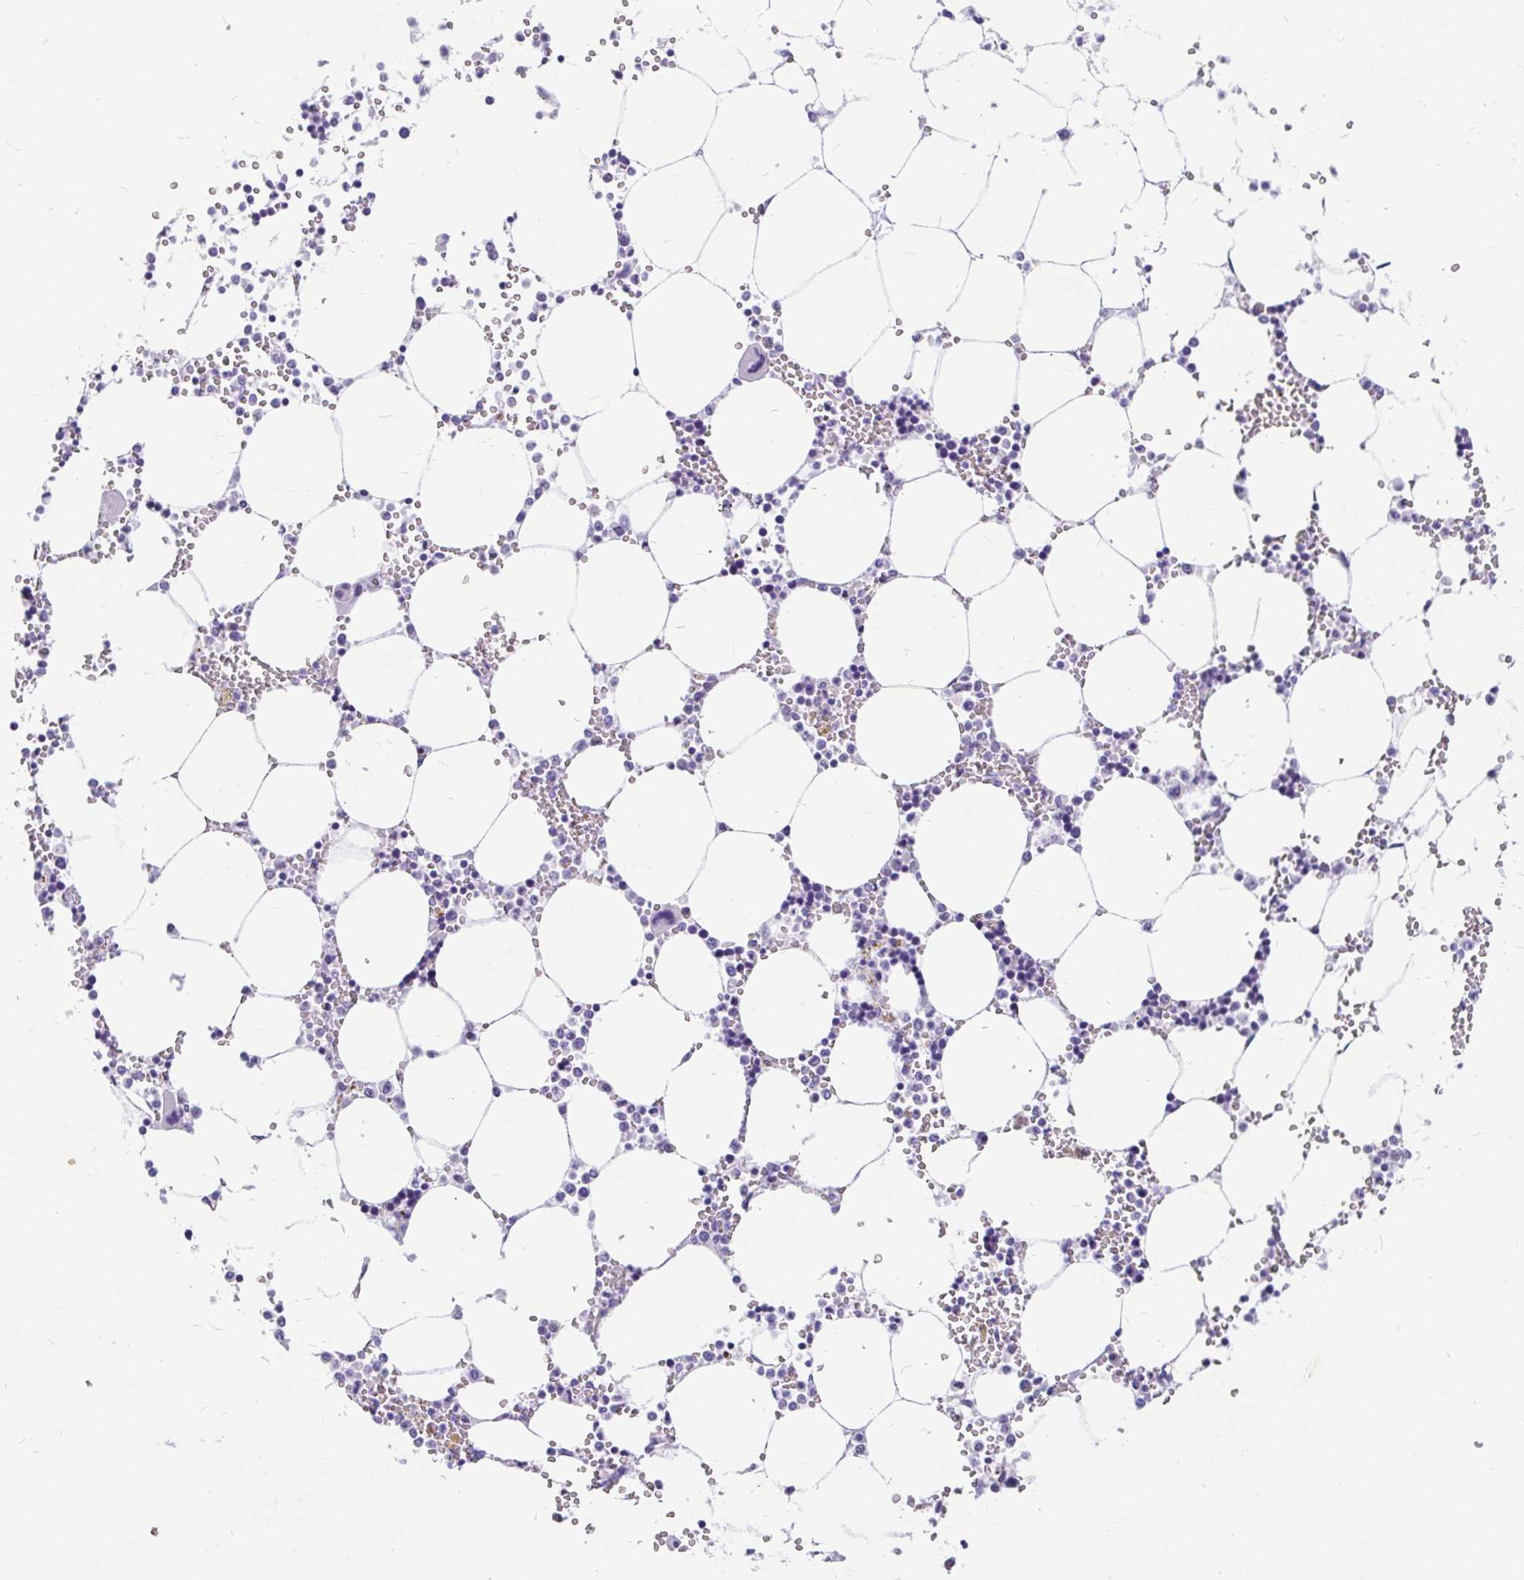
{"staining": {"intensity": "moderate", "quantity": "<25%", "location": "cytoplasmic/membranous"}, "tissue": "bone marrow", "cell_type": "Hematopoietic cells", "image_type": "normal", "snomed": [{"axis": "morphology", "description": "Normal tissue, NOS"}, {"axis": "topography", "description": "Bone marrow"}], "caption": "High-power microscopy captured an immunohistochemistry (IHC) image of unremarkable bone marrow, revealing moderate cytoplasmic/membranous expression in about <25% of hematopoietic cells.", "gene": "EML5", "patient": {"sex": "male", "age": 64}}